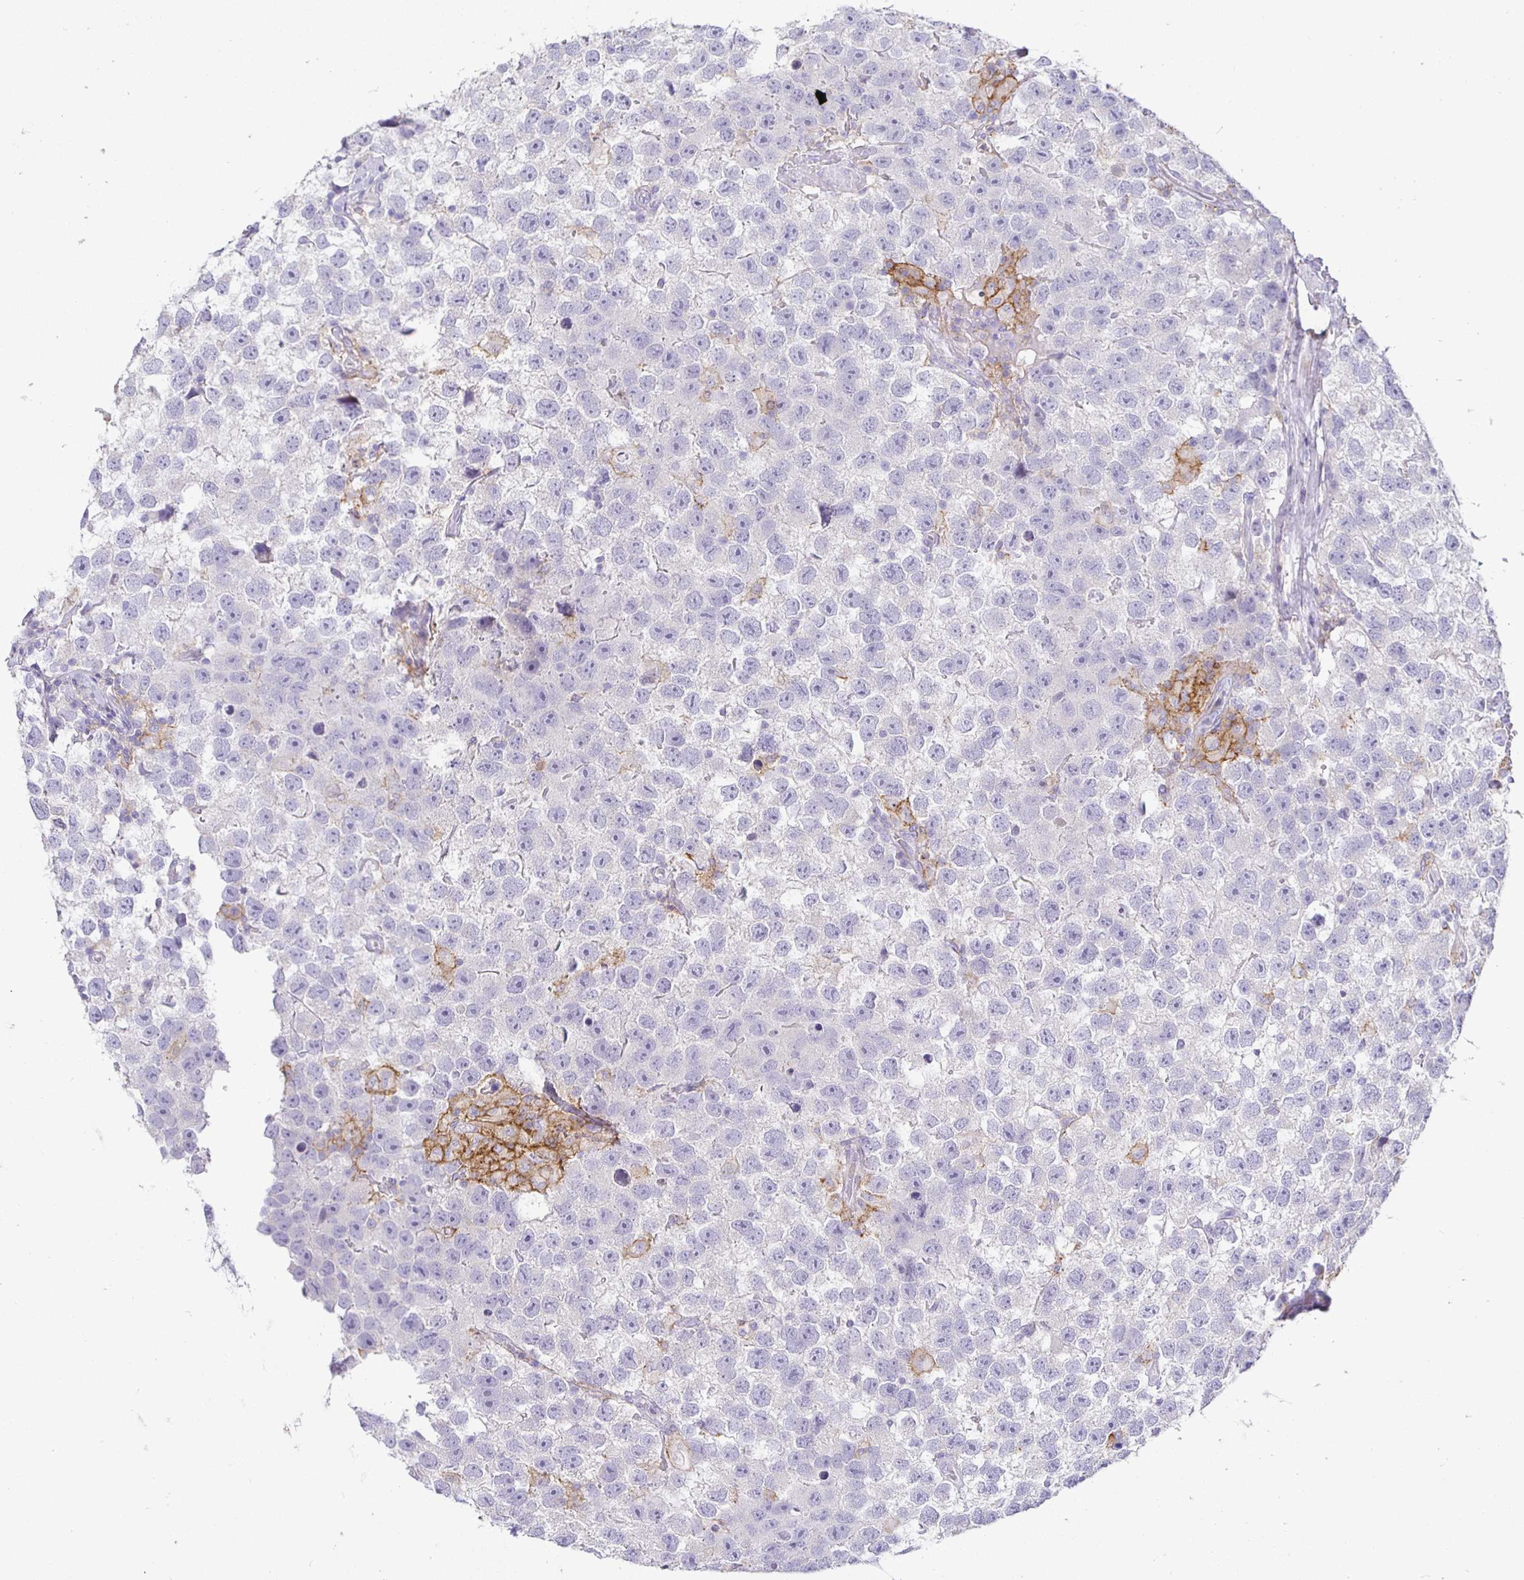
{"staining": {"intensity": "negative", "quantity": "none", "location": "none"}, "tissue": "testis cancer", "cell_type": "Tumor cells", "image_type": "cancer", "snomed": [{"axis": "morphology", "description": "Seminoma, NOS"}, {"axis": "topography", "description": "Testis"}], "caption": "Testis seminoma was stained to show a protein in brown. There is no significant staining in tumor cells. Brightfield microscopy of immunohistochemistry stained with DAB (3,3'-diaminobenzidine) (brown) and hematoxylin (blue), captured at high magnification.", "gene": "SIRPA", "patient": {"sex": "male", "age": 26}}